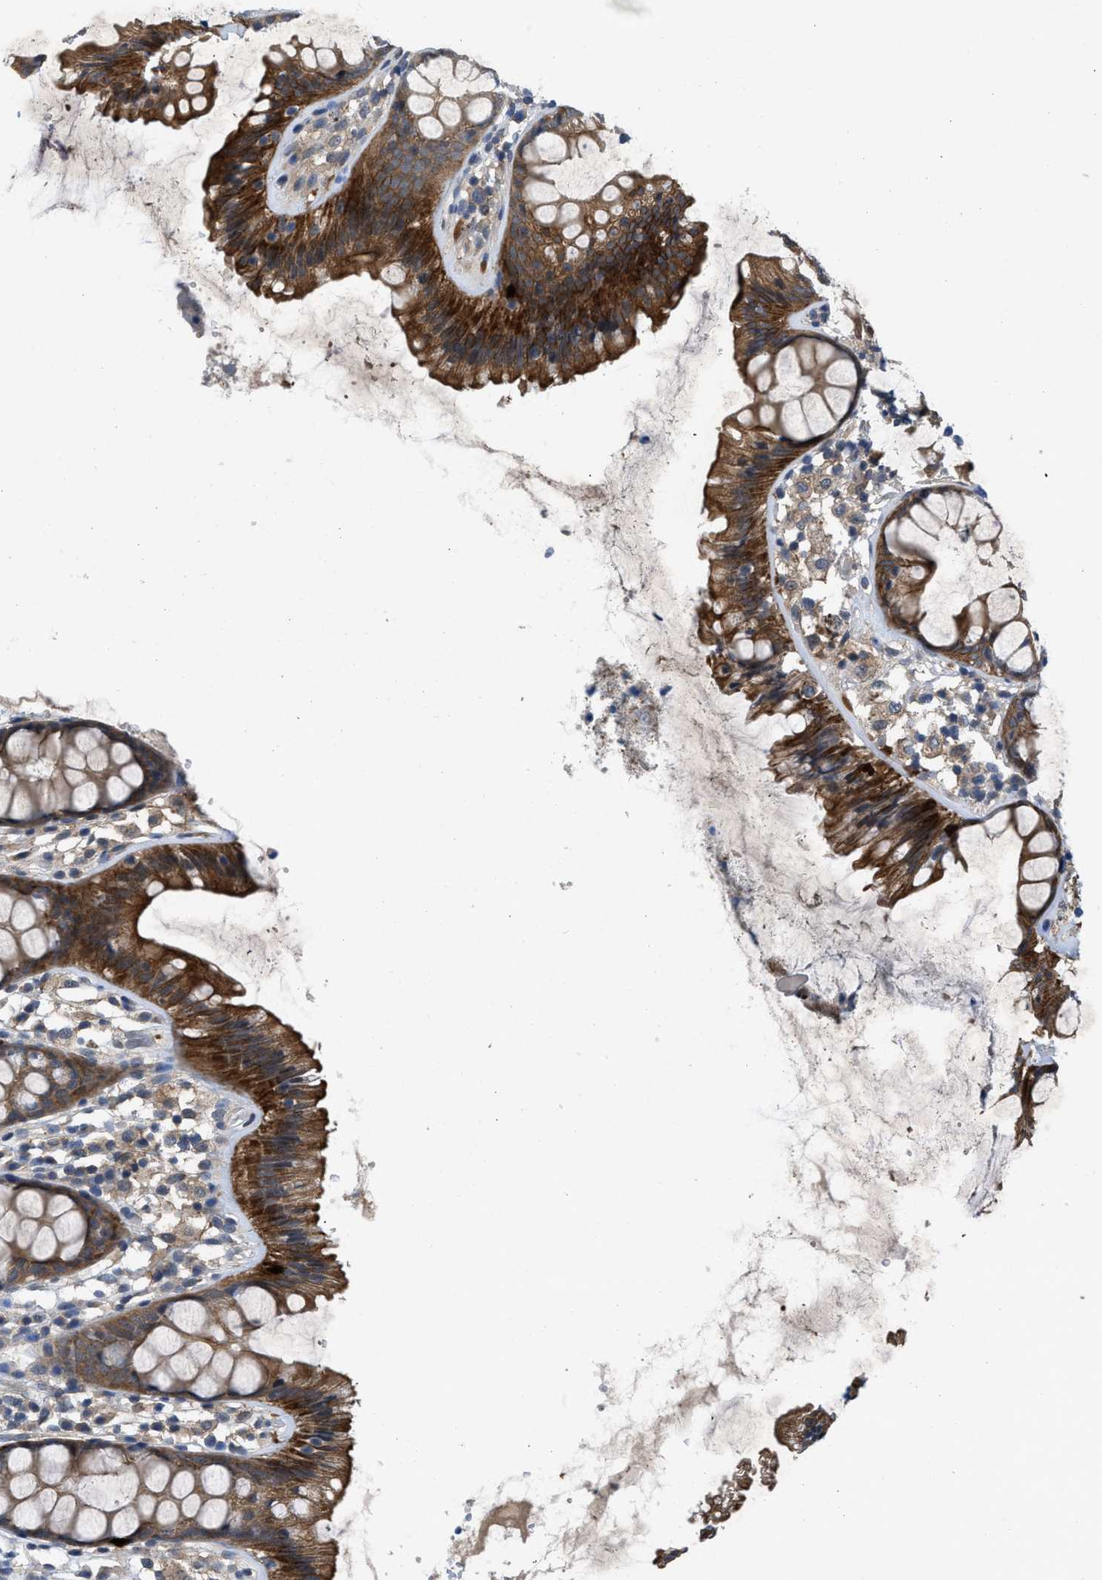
{"staining": {"intensity": "moderate", "quantity": "25%-75%", "location": "cytoplasmic/membranous"}, "tissue": "colon", "cell_type": "Endothelial cells", "image_type": "normal", "snomed": [{"axis": "morphology", "description": "Normal tissue, NOS"}, {"axis": "topography", "description": "Colon"}], "caption": "Immunohistochemical staining of benign human colon shows medium levels of moderate cytoplasmic/membranous staining in about 25%-75% of endothelial cells.", "gene": "PANX1", "patient": {"sex": "female", "age": 56}}